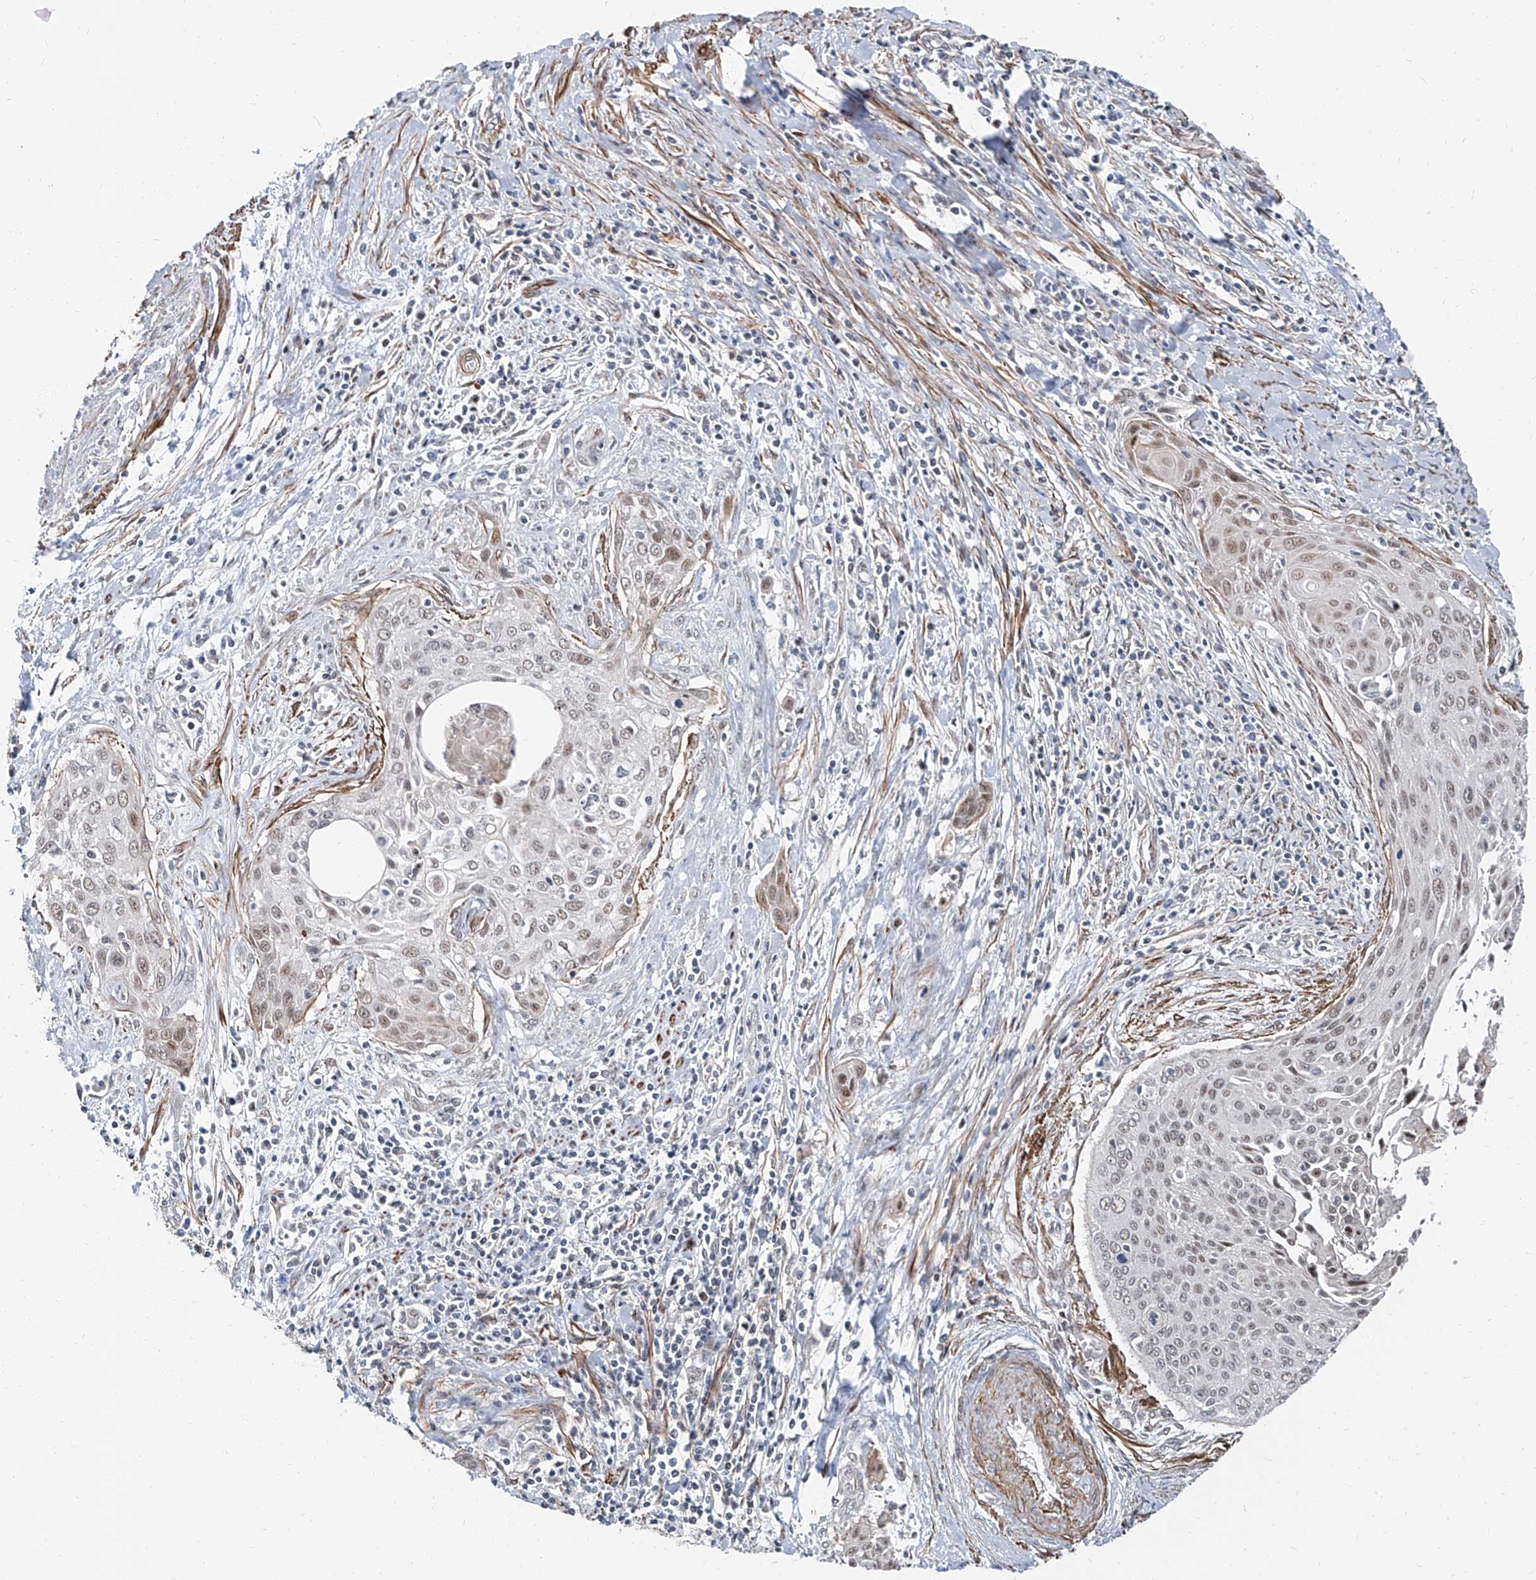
{"staining": {"intensity": "weak", "quantity": "<25%", "location": "nuclear"}, "tissue": "cervical cancer", "cell_type": "Tumor cells", "image_type": "cancer", "snomed": [{"axis": "morphology", "description": "Squamous cell carcinoma, NOS"}, {"axis": "topography", "description": "Cervix"}], "caption": "An IHC micrograph of cervical squamous cell carcinoma is shown. There is no staining in tumor cells of cervical squamous cell carcinoma. (Brightfield microscopy of DAB (3,3'-diaminobenzidine) immunohistochemistry (IHC) at high magnification).", "gene": "TXLNB", "patient": {"sex": "female", "age": 55}}